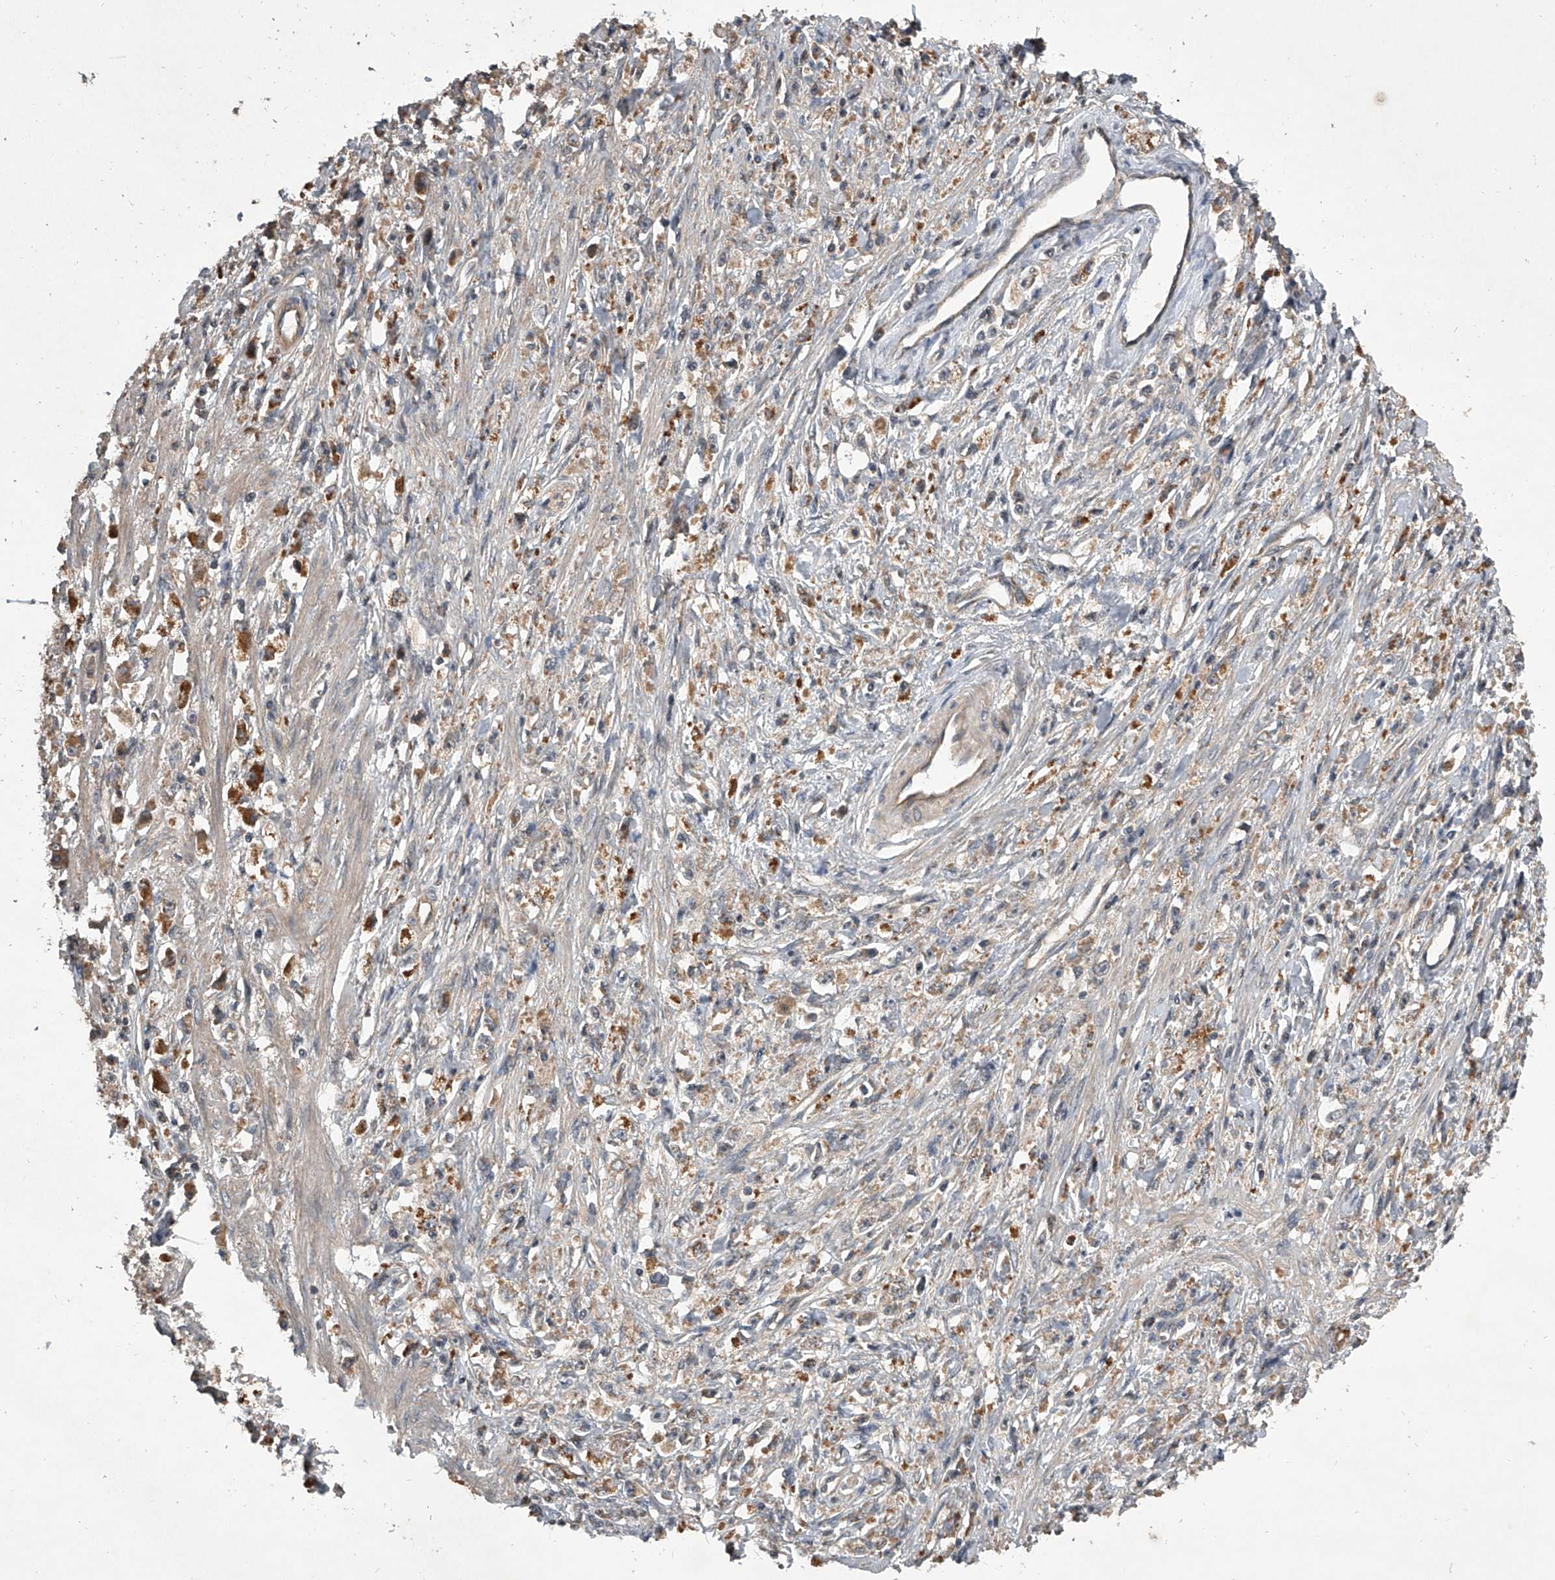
{"staining": {"intensity": "moderate", "quantity": ">75%", "location": "cytoplasmic/membranous"}, "tissue": "stomach cancer", "cell_type": "Tumor cells", "image_type": "cancer", "snomed": [{"axis": "morphology", "description": "Adenocarcinoma, NOS"}, {"axis": "topography", "description": "Stomach"}], "caption": "Tumor cells exhibit moderate cytoplasmic/membranous positivity in about >75% of cells in stomach adenocarcinoma.", "gene": "NFS1", "patient": {"sex": "female", "age": 59}}